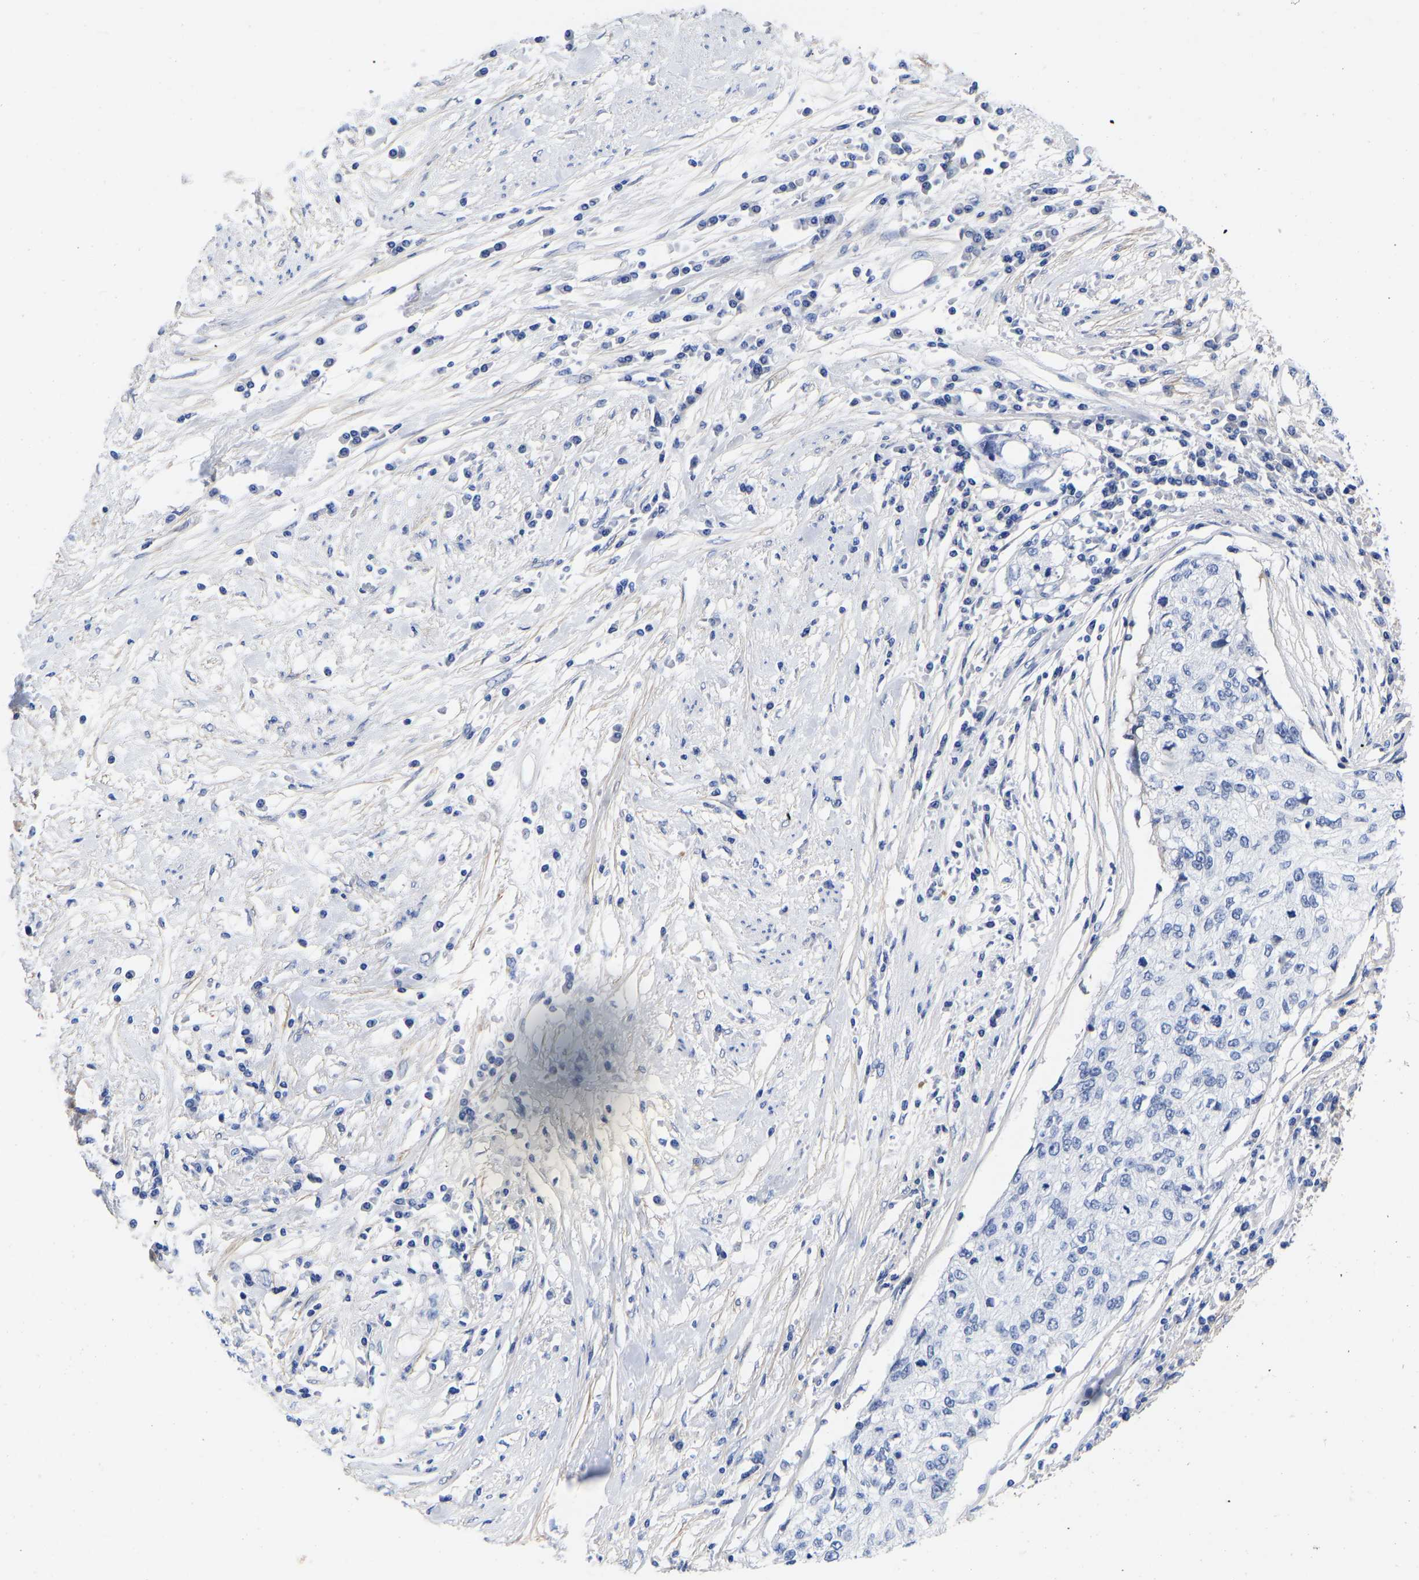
{"staining": {"intensity": "negative", "quantity": "none", "location": "none"}, "tissue": "cervical cancer", "cell_type": "Tumor cells", "image_type": "cancer", "snomed": [{"axis": "morphology", "description": "Squamous cell carcinoma, NOS"}, {"axis": "topography", "description": "Cervix"}], "caption": "Tumor cells are negative for brown protein staining in cervical squamous cell carcinoma.", "gene": "GPA33", "patient": {"sex": "female", "age": 57}}